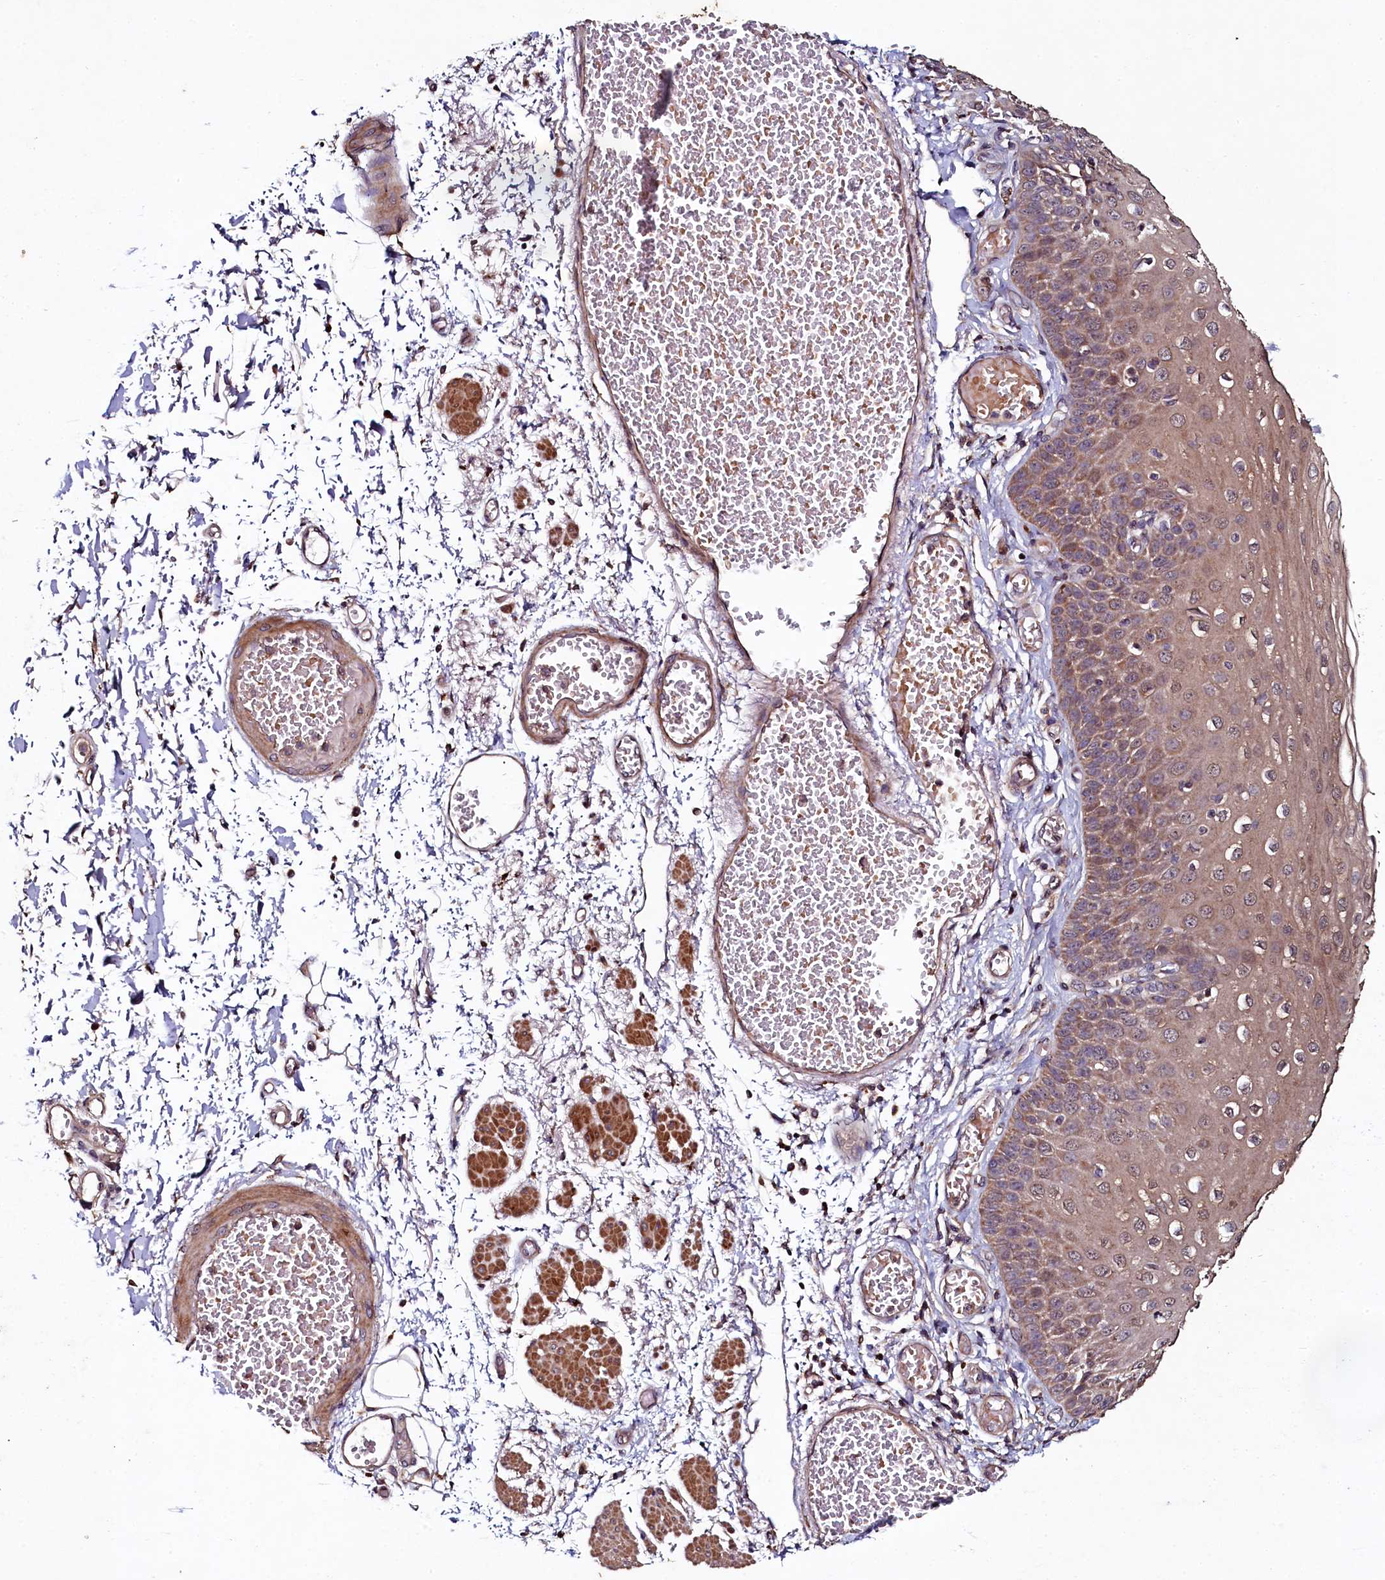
{"staining": {"intensity": "moderate", "quantity": ">75%", "location": "cytoplasmic/membranous"}, "tissue": "esophagus", "cell_type": "Squamous epithelial cells", "image_type": "normal", "snomed": [{"axis": "morphology", "description": "Normal tissue, NOS"}, {"axis": "topography", "description": "Esophagus"}], "caption": "Approximately >75% of squamous epithelial cells in benign esophagus reveal moderate cytoplasmic/membranous protein staining as visualized by brown immunohistochemical staining.", "gene": "SEC24C", "patient": {"sex": "male", "age": 81}}